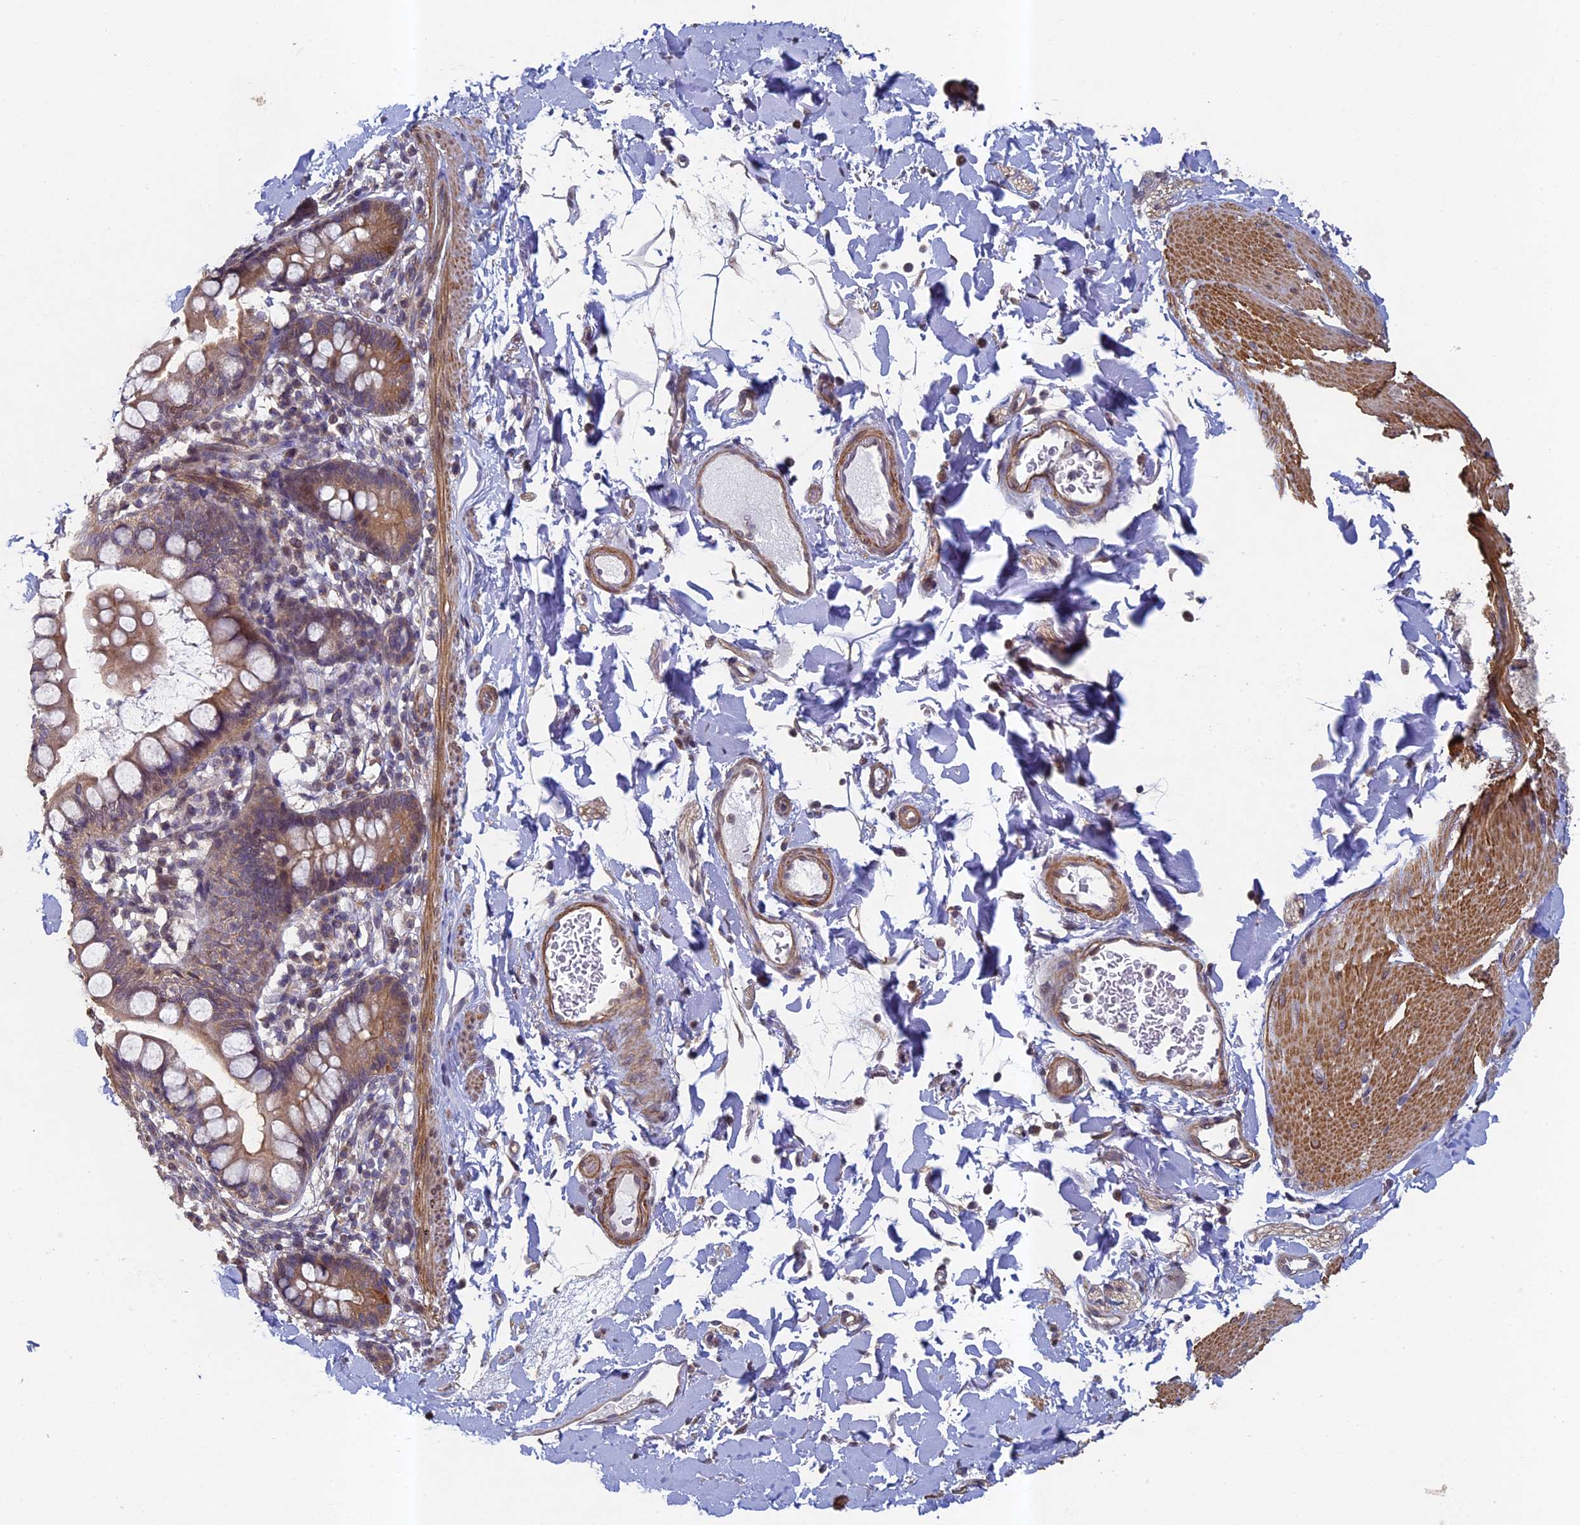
{"staining": {"intensity": "moderate", "quantity": ">75%", "location": "cytoplasmic/membranous"}, "tissue": "smooth muscle", "cell_type": "Smooth muscle cells", "image_type": "normal", "snomed": [{"axis": "morphology", "description": "Normal tissue, NOS"}, {"axis": "topography", "description": "Smooth muscle"}, {"axis": "topography", "description": "Small intestine"}], "caption": "Protein expression analysis of benign smooth muscle reveals moderate cytoplasmic/membranous positivity in approximately >75% of smooth muscle cells. (DAB = brown stain, brightfield microscopy at high magnification).", "gene": "DIXDC1", "patient": {"sex": "female", "age": 84}}